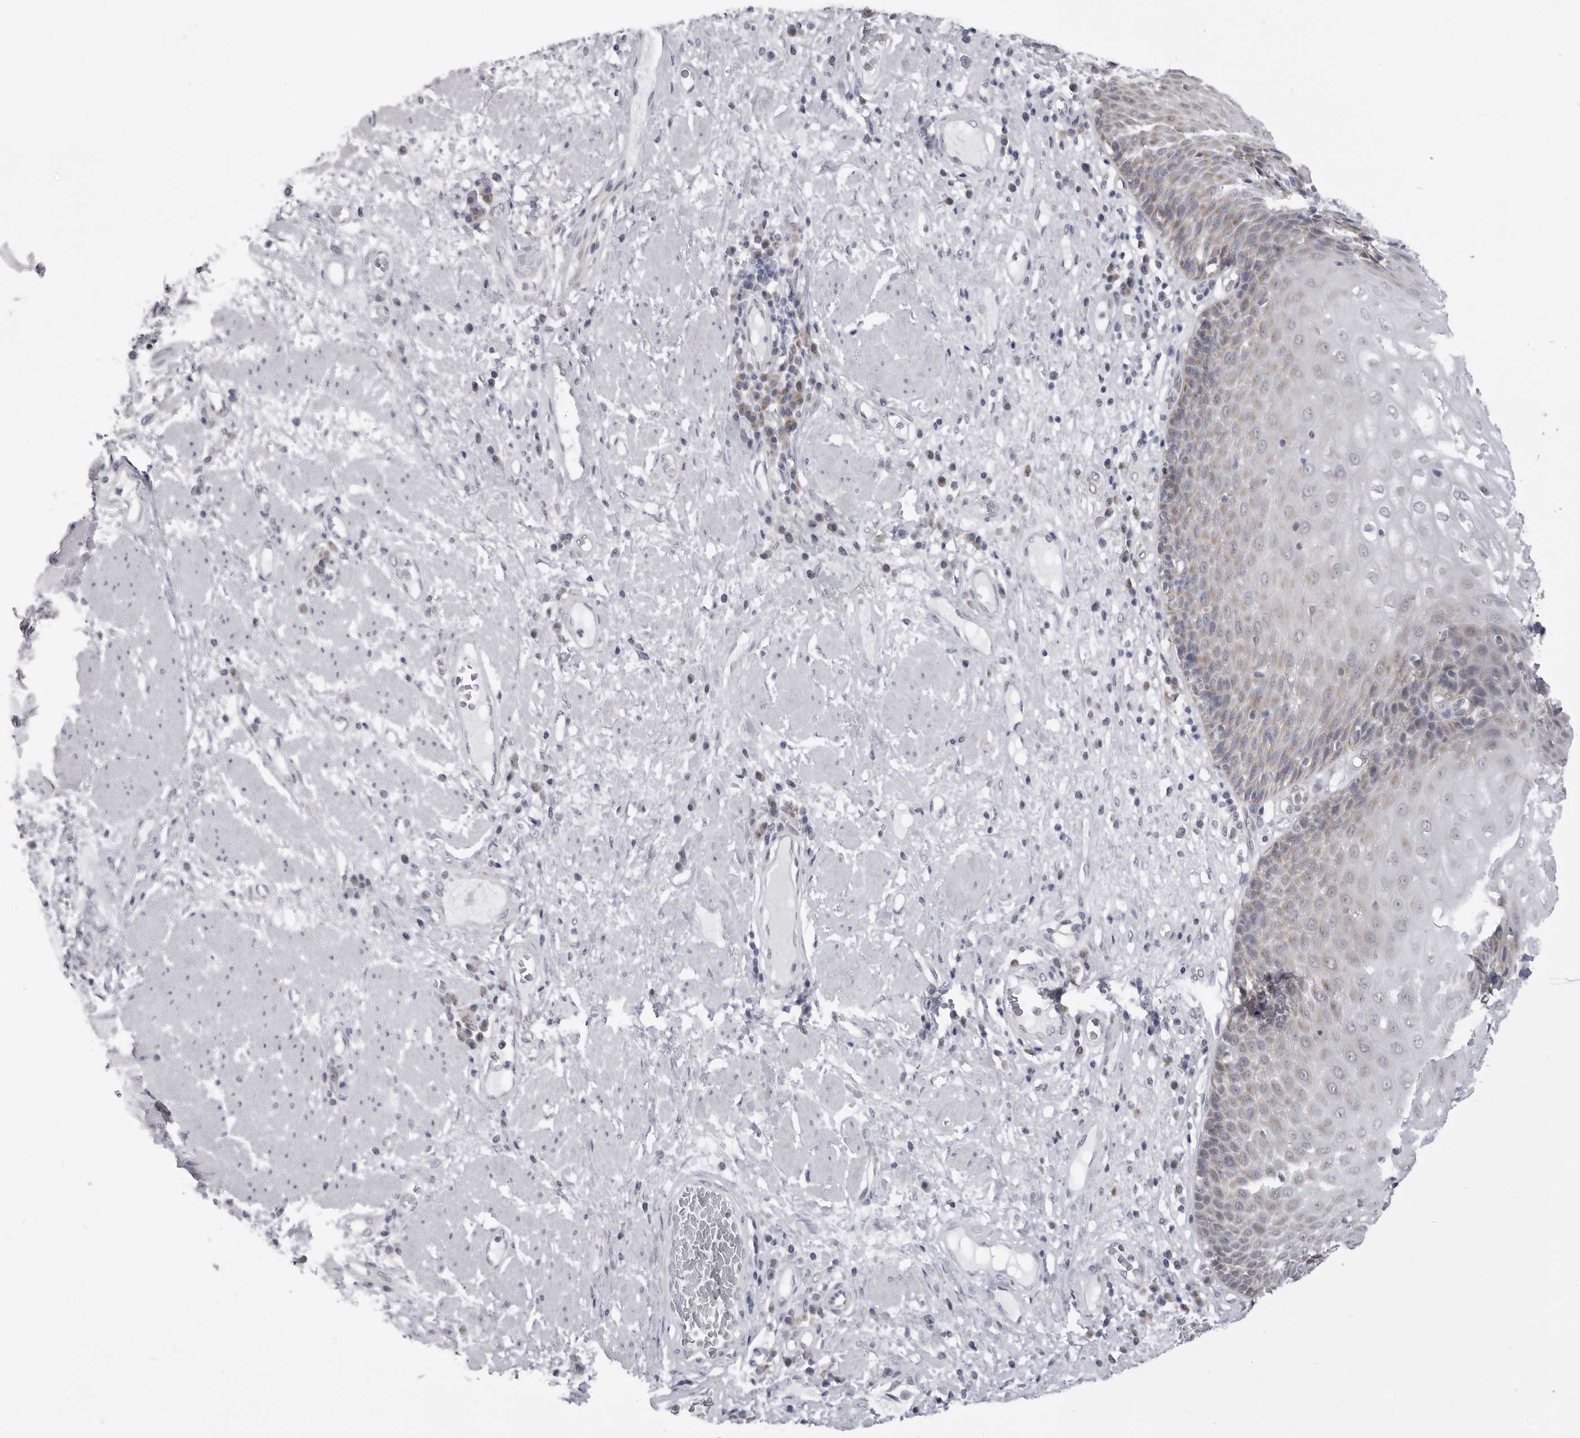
{"staining": {"intensity": "weak", "quantity": "<25%", "location": "cytoplasmic/membranous"}, "tissue": "esophagus", "cell_type": "Squamous epithelial cells", "image_type": "normal", "snomed": [{"axis": "morphology", "description": "Normal tissue, NOS"}, {"axis": "morphology", "description": "Adenocarcinoma, NOS"}, {"axis": "topography", "description": "Esophagus"}], "caption": "Immunohistochemical staining of benign esophagus shows no significant staining in squamous epithelial cells. The staining is performed using DAB (3,3'-diaminobenzidine) brown chromogen with nuclei counter-stained in using hematoxylin.", "gene": "FH", "patient": {"sex": "male", "age": 62}}